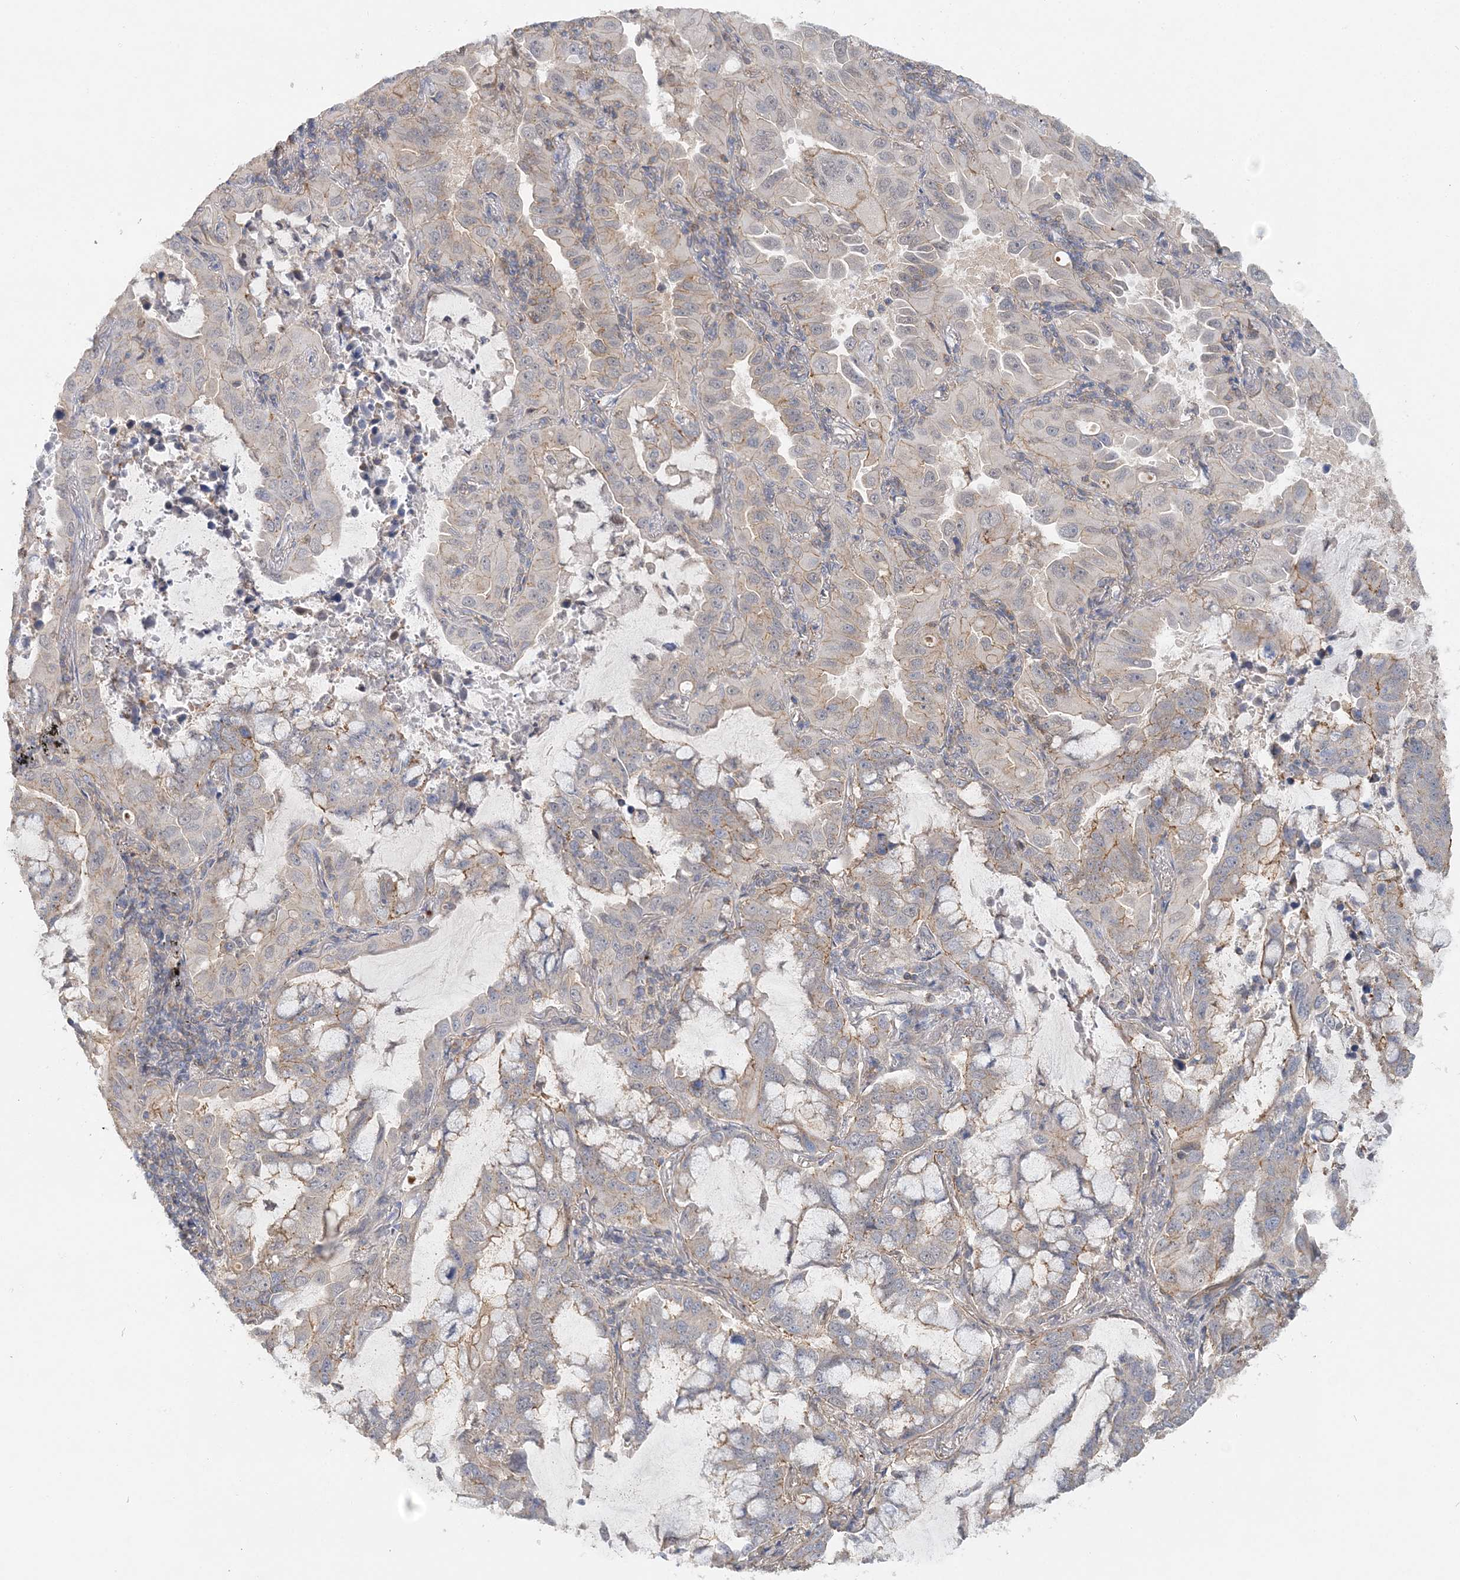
{"staining": {"intensity": "negative", "quantity": "none", "location": "none"}, "tissue": "lung cancer", "cell_type": "Tumor cells", "image_type": "cancer", "snomed": [{"axis": "morphology", "description": "Adenocarcinoma, NOS"}, {"axis": "topography", "description": "Lung"}], "caption": "The IHC photomicrograph has no significant positivity in tumor cells of lung cancer (adenocarcinoma) tissue.", "gene": "MAT2B", "patient": {"sex": "male", "age": 64}}